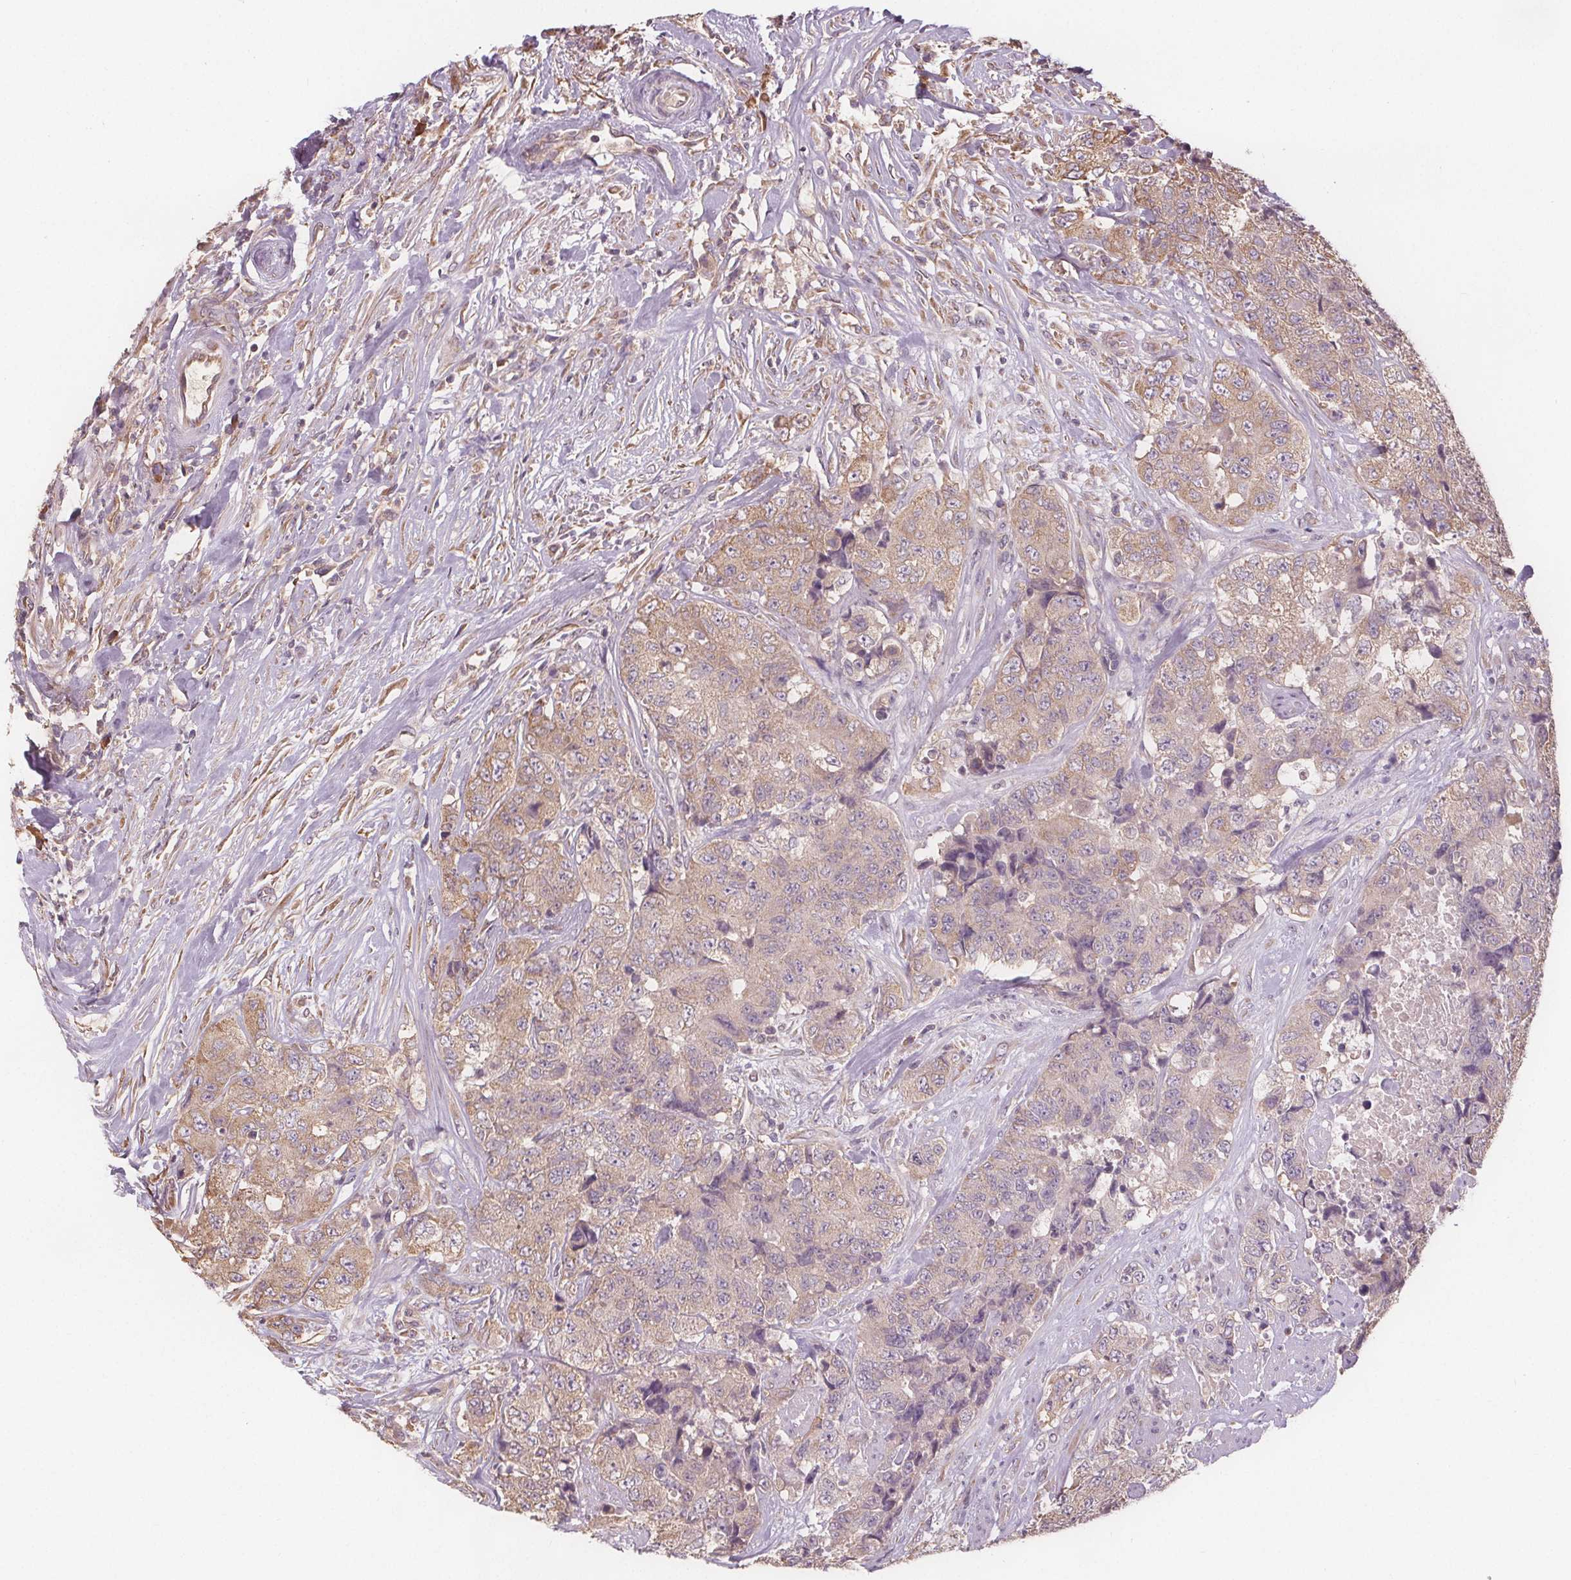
{"staining": {"intensity": "weak", "quantity": "<25%", "location": "cytoplasmic/membranous"}, "tissue": "urothelial cancer", "cell_type": "Tumor cells", "image_type": "cancer", "snomed": [{"axis": "morphology", "description": "Urothelial carcinoma, High grade"}, {"axis": "topography", "description": "Urinary bladder"}], "caption": "IHC photomicrograph of neoplastic tissue: urothelial cancer stained with DAB (3,3'-diaminobenzidine) shows no significant protein positivity in tumor cells.", "gene": "TMEM80", "patient": {"sex": "female", "age": 78}}